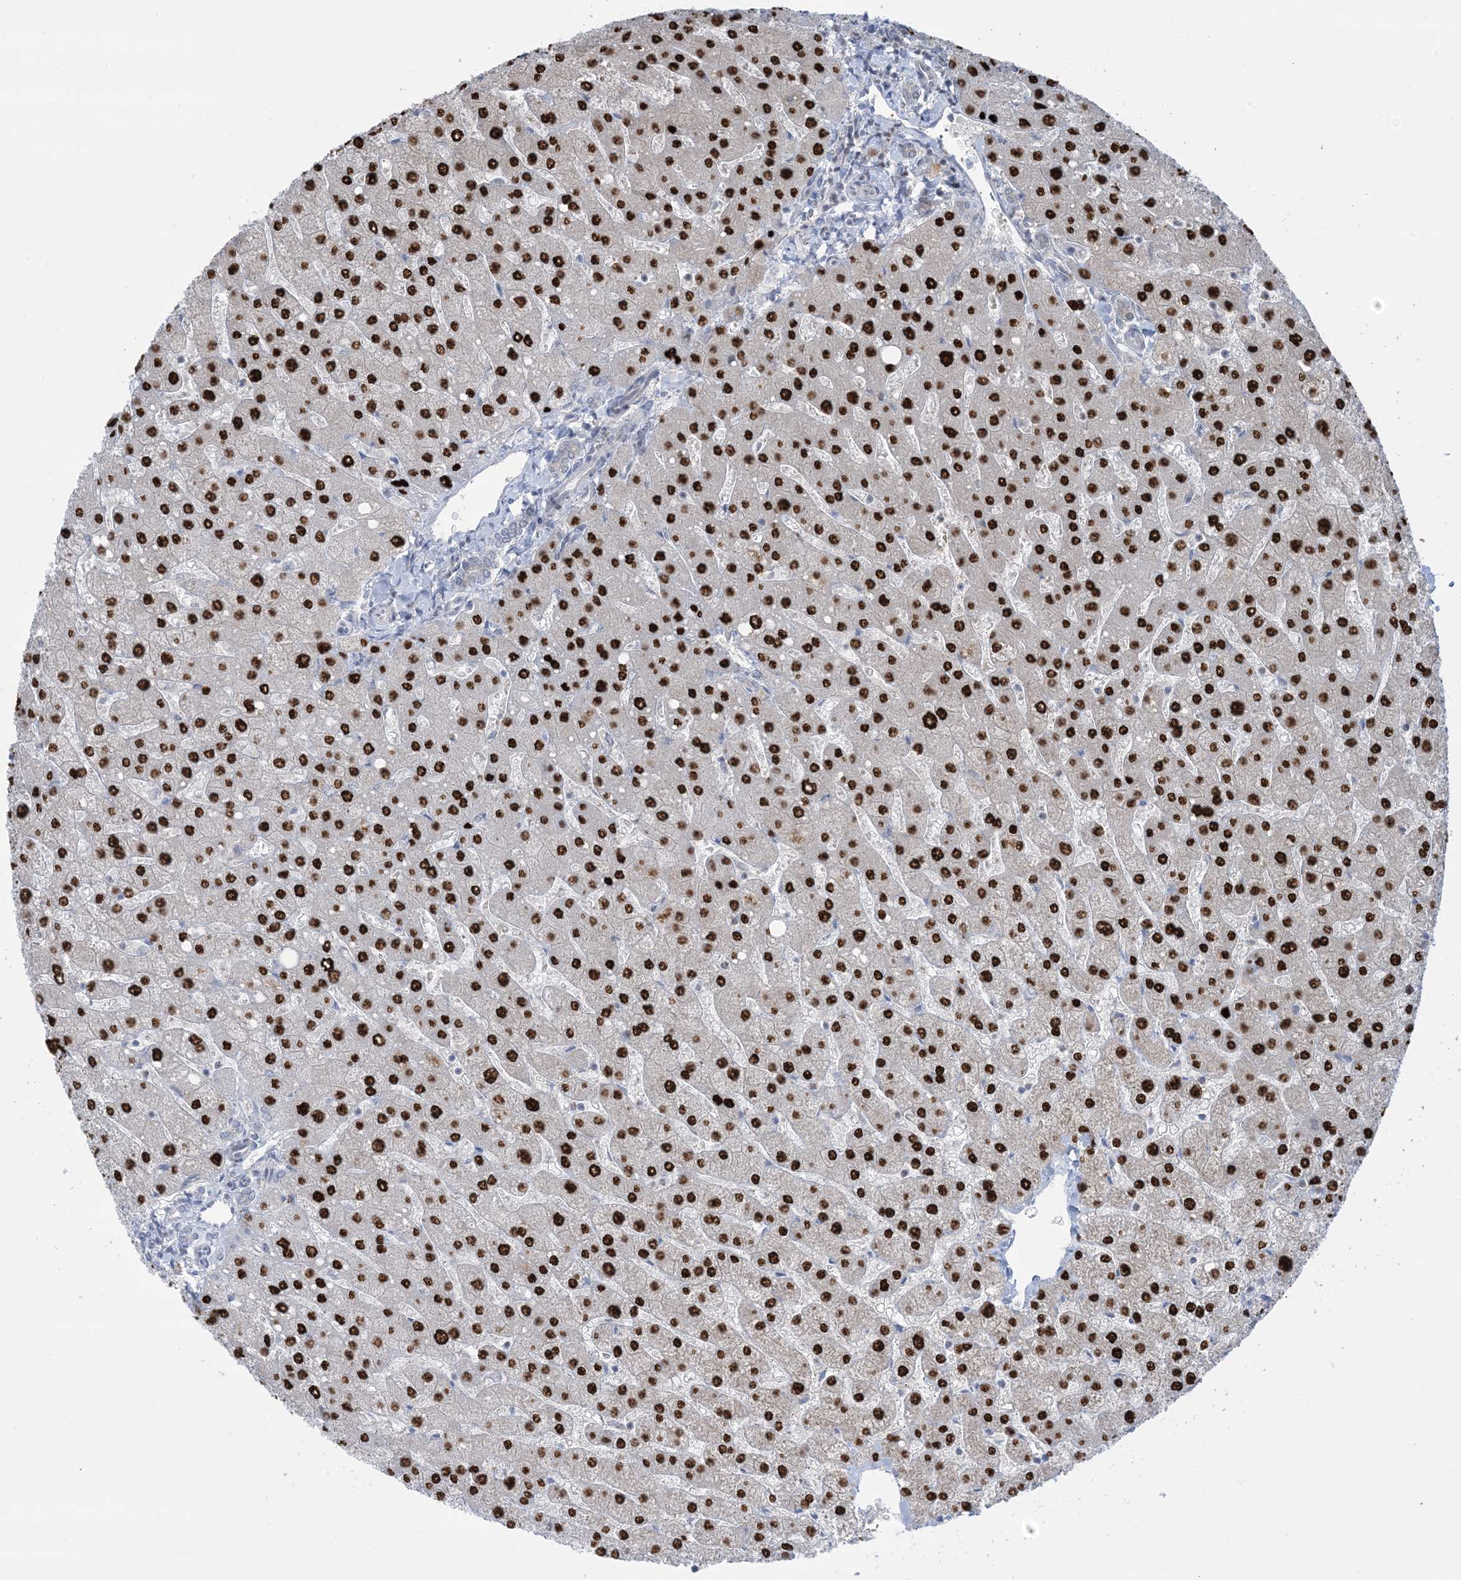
{"staining": {"intensity": "negative", "quantity": "none", "location": "none"}, "tissue": "liver", "cell_type": "Cholangiocytes", "image_type": "normal", "snomed": [{"axis": "morphology", "description": "Normal tissue, NOS"}, {"axis": "topography", "description": "Liver"}], "caption": "Cholangiocytes are negative for protein expression in normal human liver. The staining was performed using DAB (3,3'-diaminobenzidine) to visualize the protein expression in brown, while the nuclei were stained in blue with hematoxylin (Magnification: 20x).", "gene": "TFPT", "patient": {"sex": "male", "age": 55}}